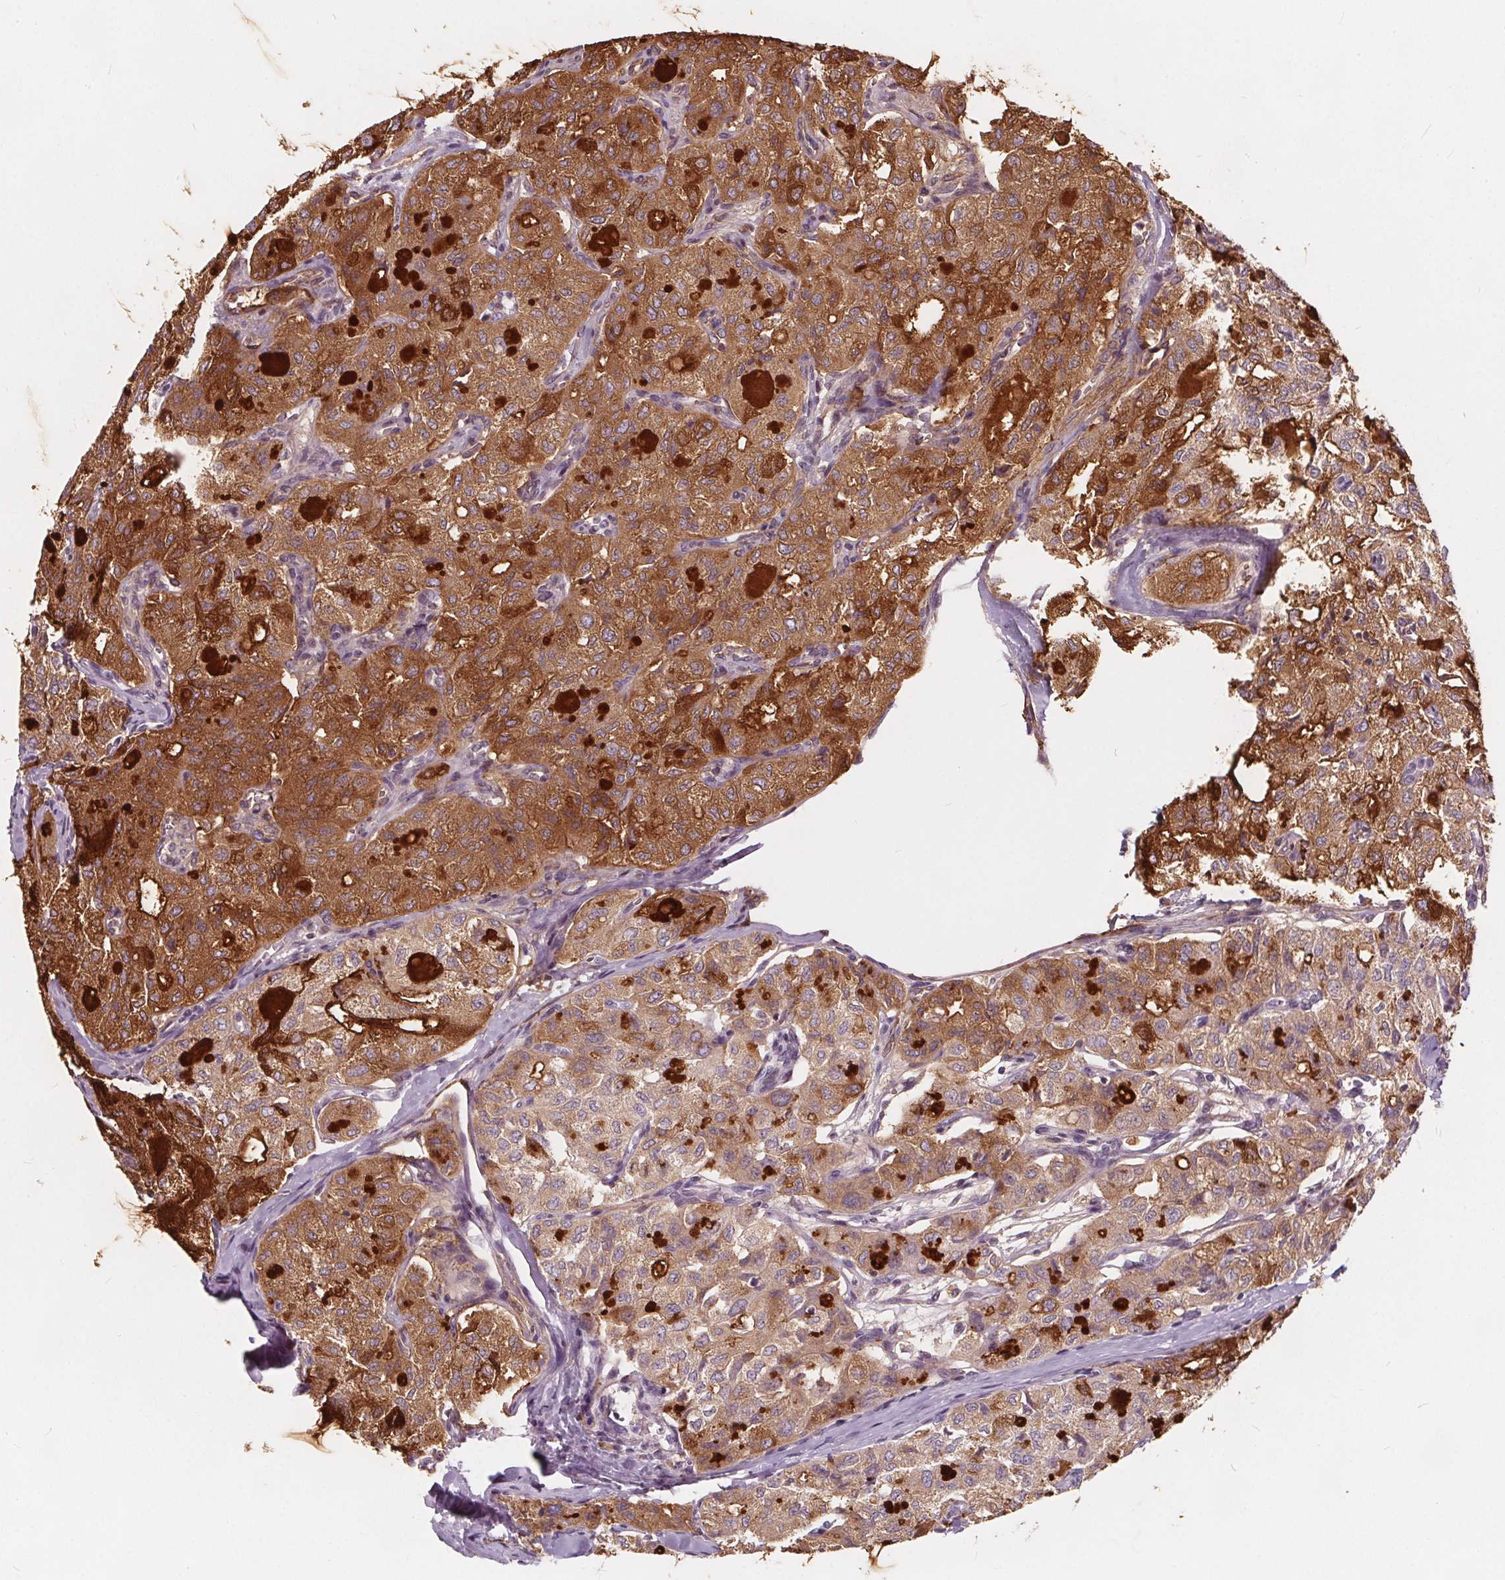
{"staining": {"intensity": "moderate", "quantity": ">75%", "location": "cytoplasmic/membranous"}, "tissue": "thyroid cancer", "cell_type": "Tumor cells", "image_type": "cancer", "snomed": [{"axis": "morphology", "description": "Follicular adenoma carcinoma, NOS"}, {"axis": "topography", "description": "Thyroid gland"}], "caption": "Immunohistochemistry micrograph of neoplastic tissue: thyroid cancer stained using immunohistochemistry exhibits medium levels of moderate protein expression localized specifically in the cytoplasmic/membranous of tumor cells, appearing as a cytoplasmic/membranous brown color.", "gene": "HAAO", "patient": {"sex": "male", "age": 75}}